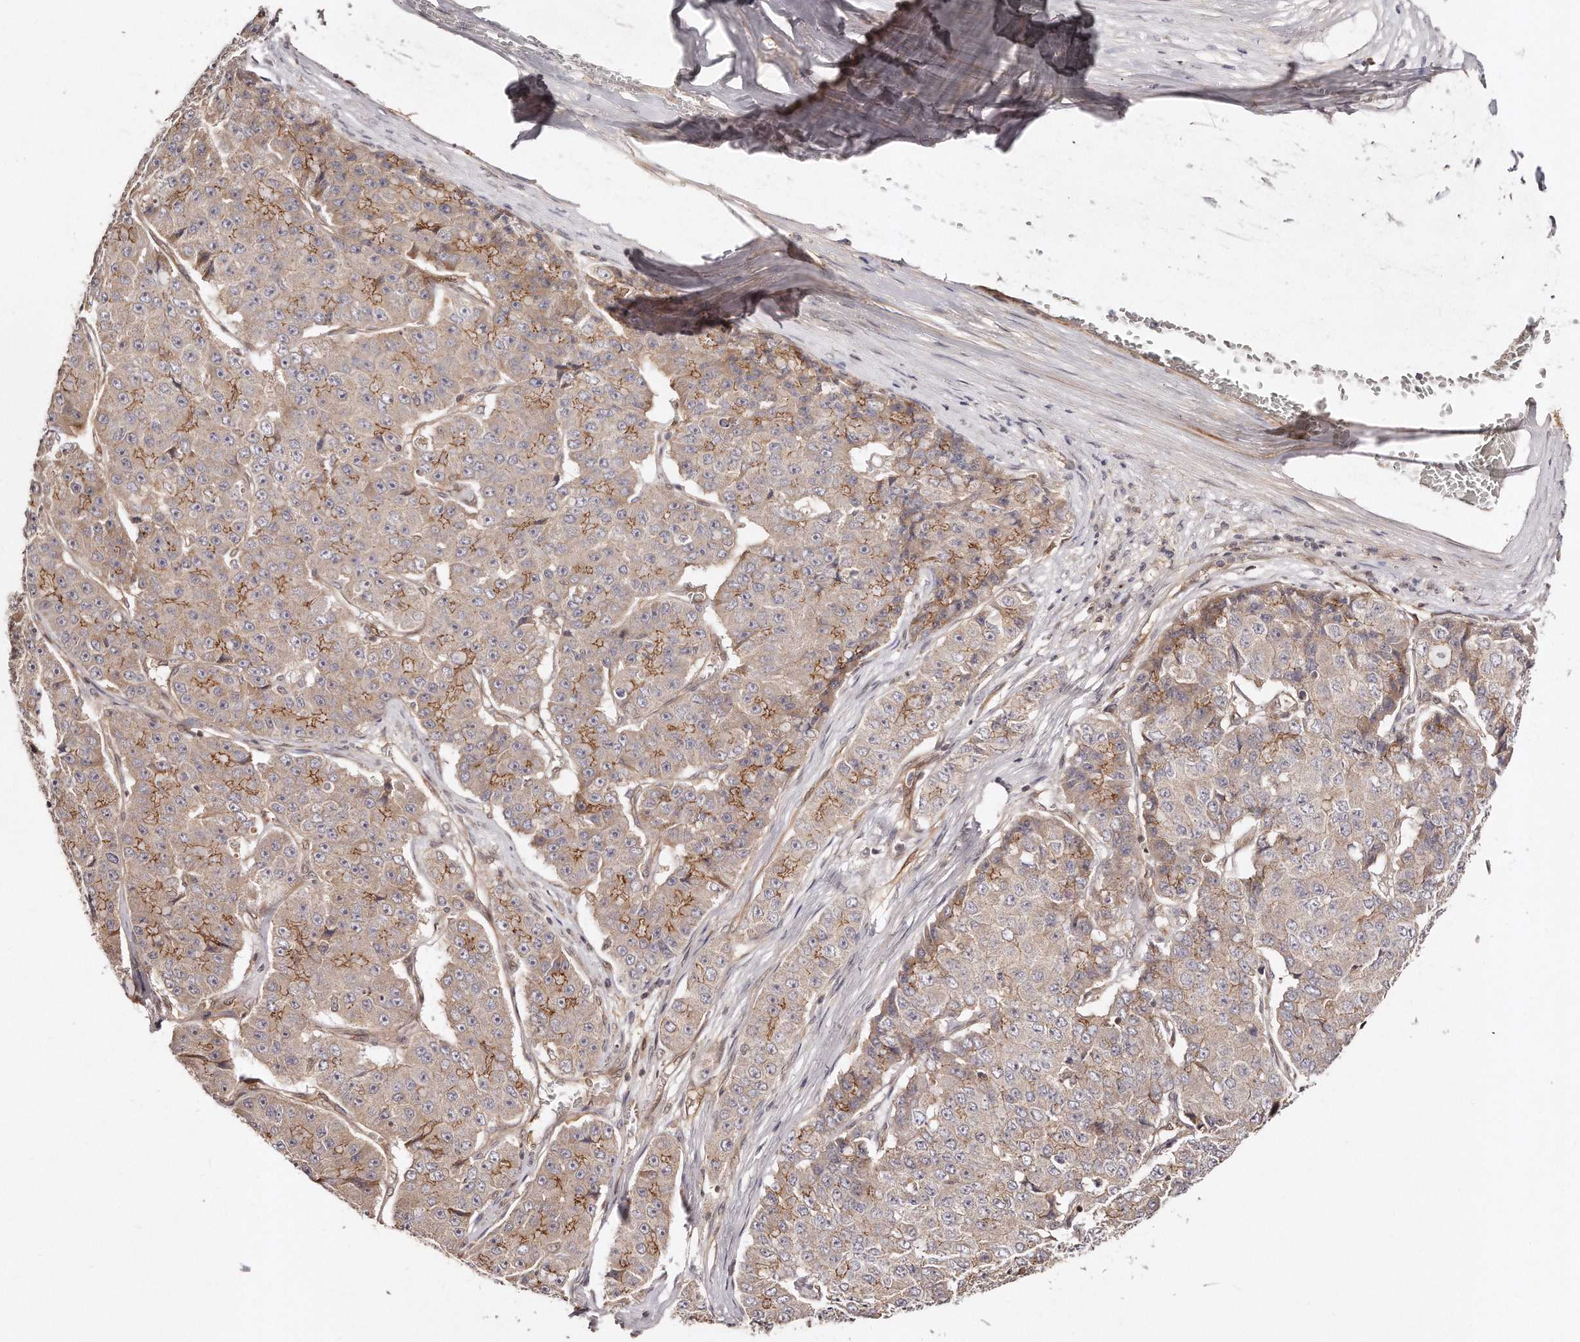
{"staining": {"intensity": "moderate", "quantity": "25%-75%", "location": "cytoplasmic/membranous"}, "tissue": "pancreatic cancer", "cell_type": "Tumor cells", "image_type": "cancer", "snomed": [{"axis": "morphology", "description": "Adenocarcinoma, NOS"}, {"axis": "topography", "description": "Pancreas"}], "caption": "Immunohistochemical staining of human adenocarcinoma (pancreatic) shows medium levels of moderate cytoplasmic/membranous protein staining in approximately 25%-75% of tumor cells.", "gene": "GBP4", "patient": {"sex": "male", "age": 50}}